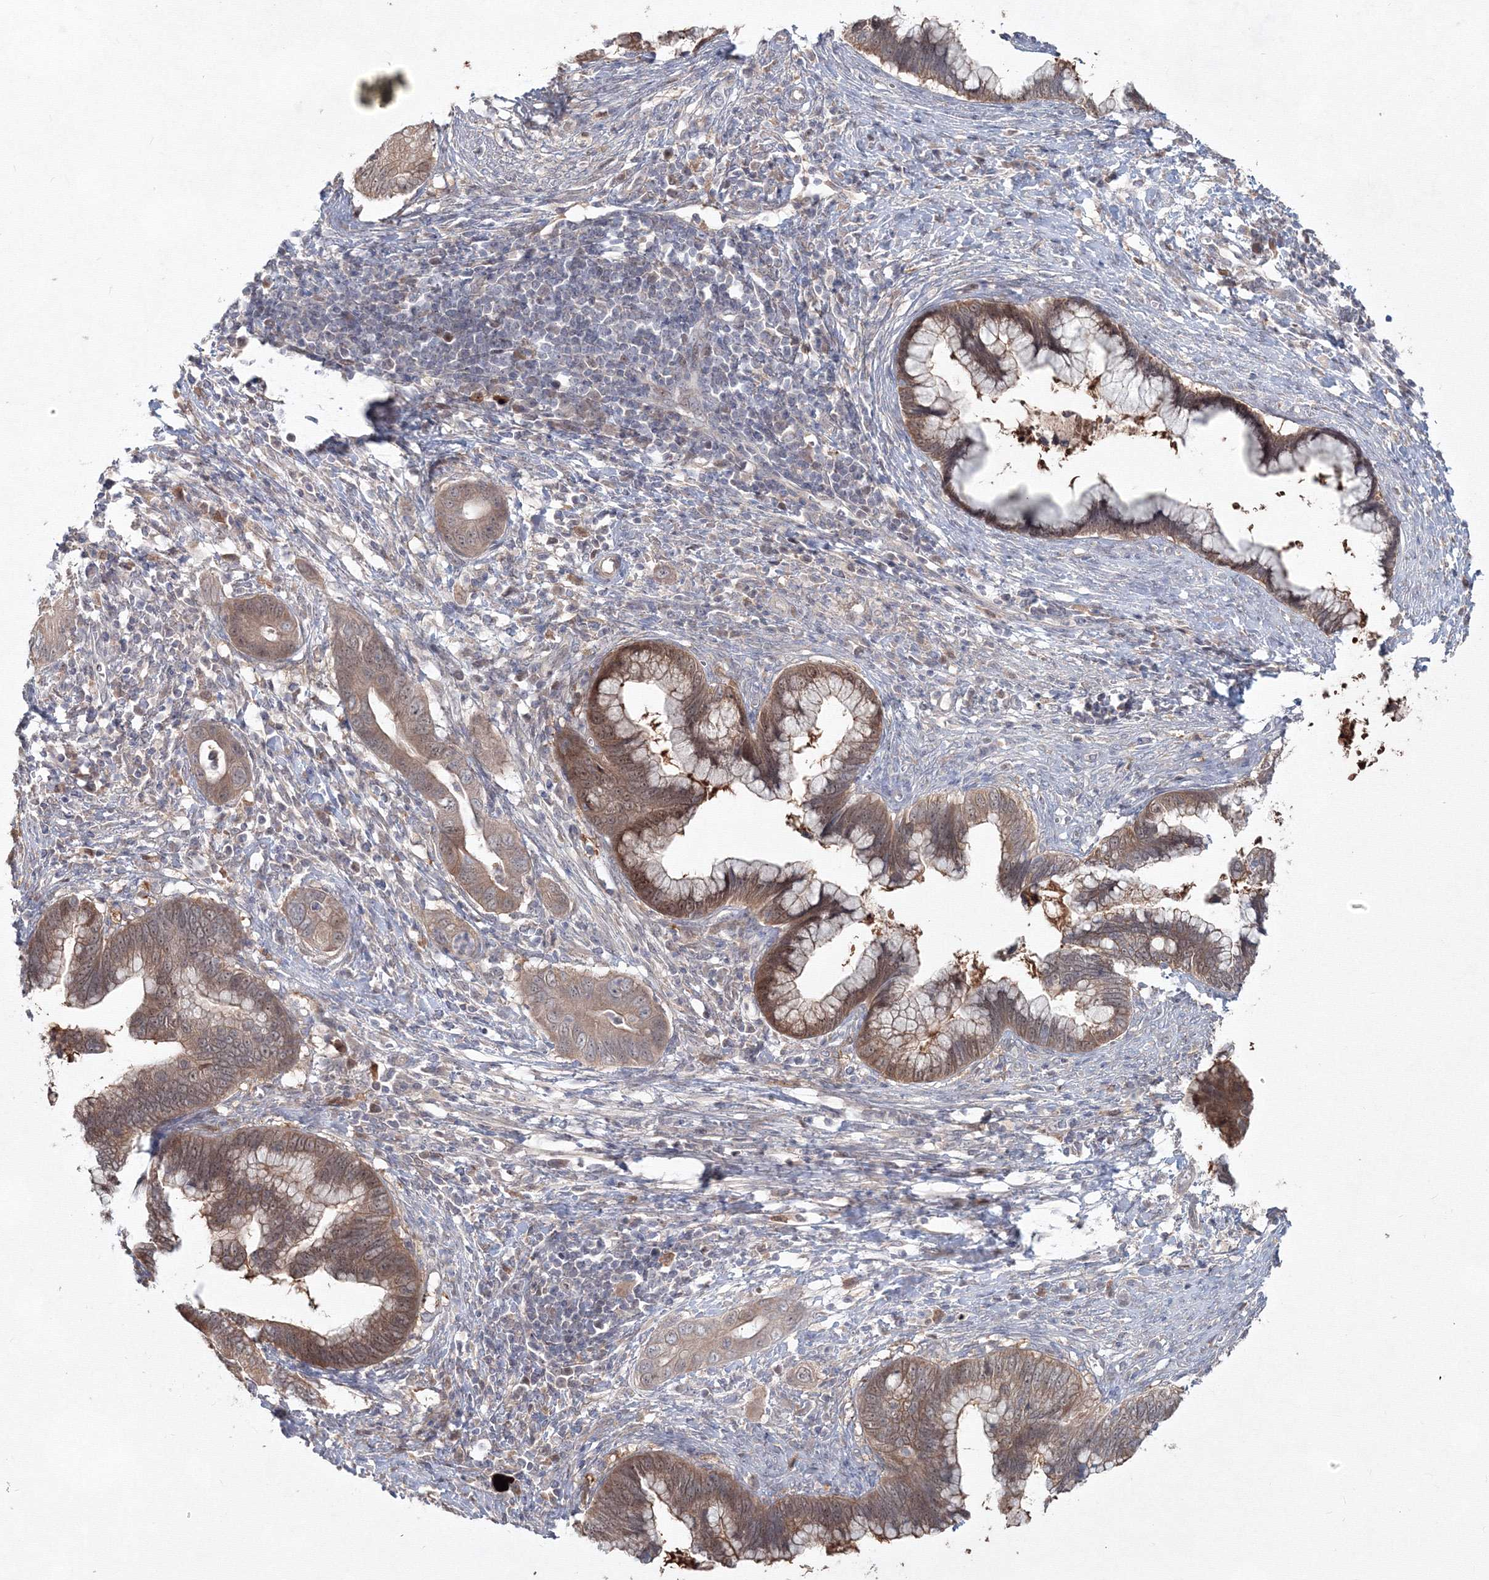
{"staining": {"intensity": "moderate", "quantity": ">75%", "location": "cytoplasmic/membranous"}, "tissue": "cervical cancer", "cell_type": "Tumor cells", "image_type": "cancer", "snomed": [{"axis": "morphology", "description": "Adenocarcinoma, NOS"}, {"axis": "topography", "description": "Cervix"}], "caption": "About >75% of tumor cells in cervical adenocarcinoma exhibit moderate cytoplasmic/membranous protein staining as visualized by brown immunohistochemical staining.", "gene": "MKRN2", "patient": {"sex": "female", "age": 44}}